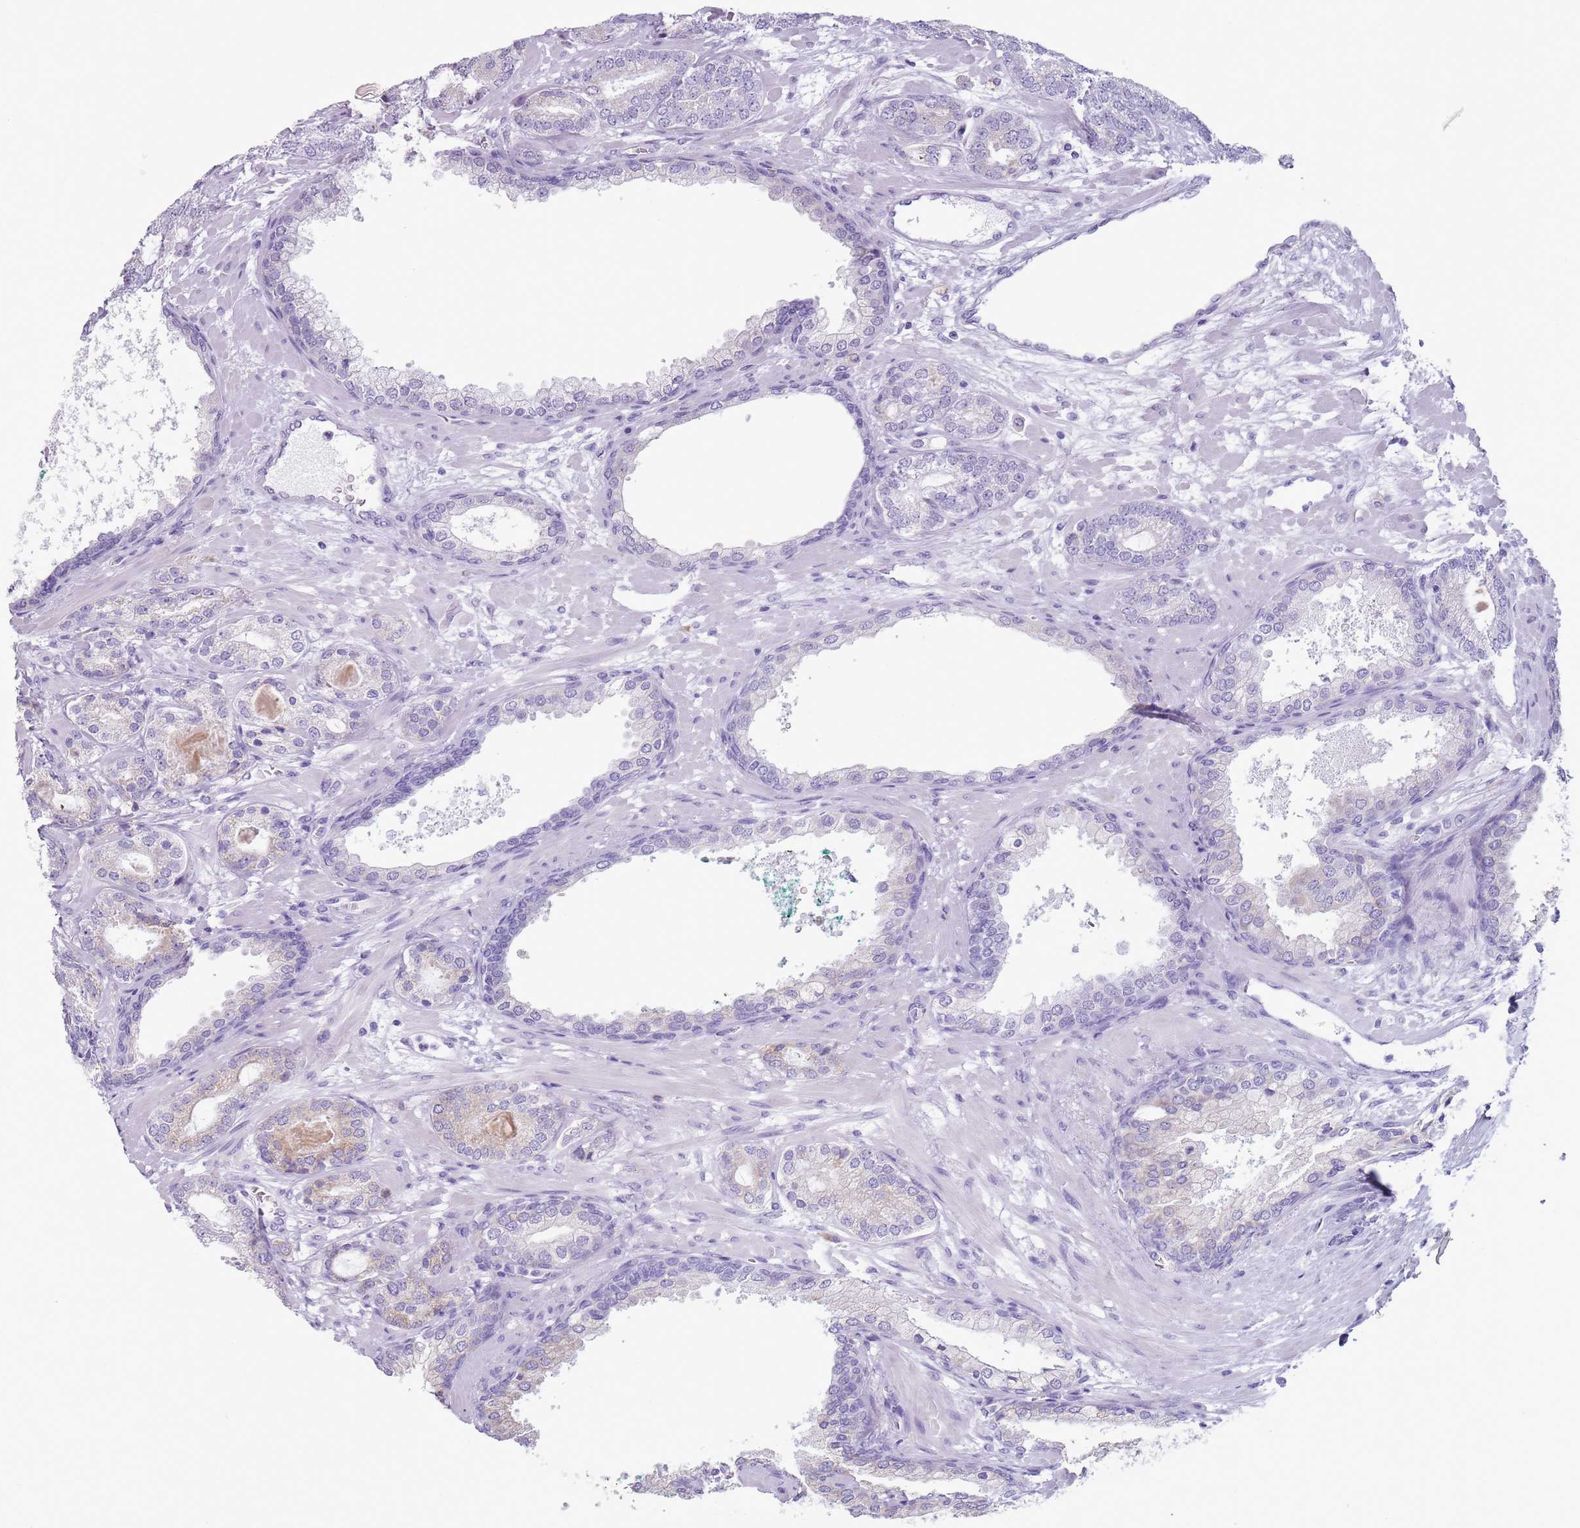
{"staining": {"intensity": "negative", "quantity": "none", "location": "none"}, "tissue": "prostate cancer", "cell_type": "Tumor cells", "image_type": "cancer", "snomed": [{"axis": "morphology", "description": "Adenocarcinoma, High grade"}, {"axis": "topography", "description": "Prostate"}], "caption": "Protein analysis of prostate cancer (high-grade adenocarcinoma) exhibits no significant expression in tumor cells.", "gene": "HYOU1", "patient": {"sex": "male", "age": 60}}